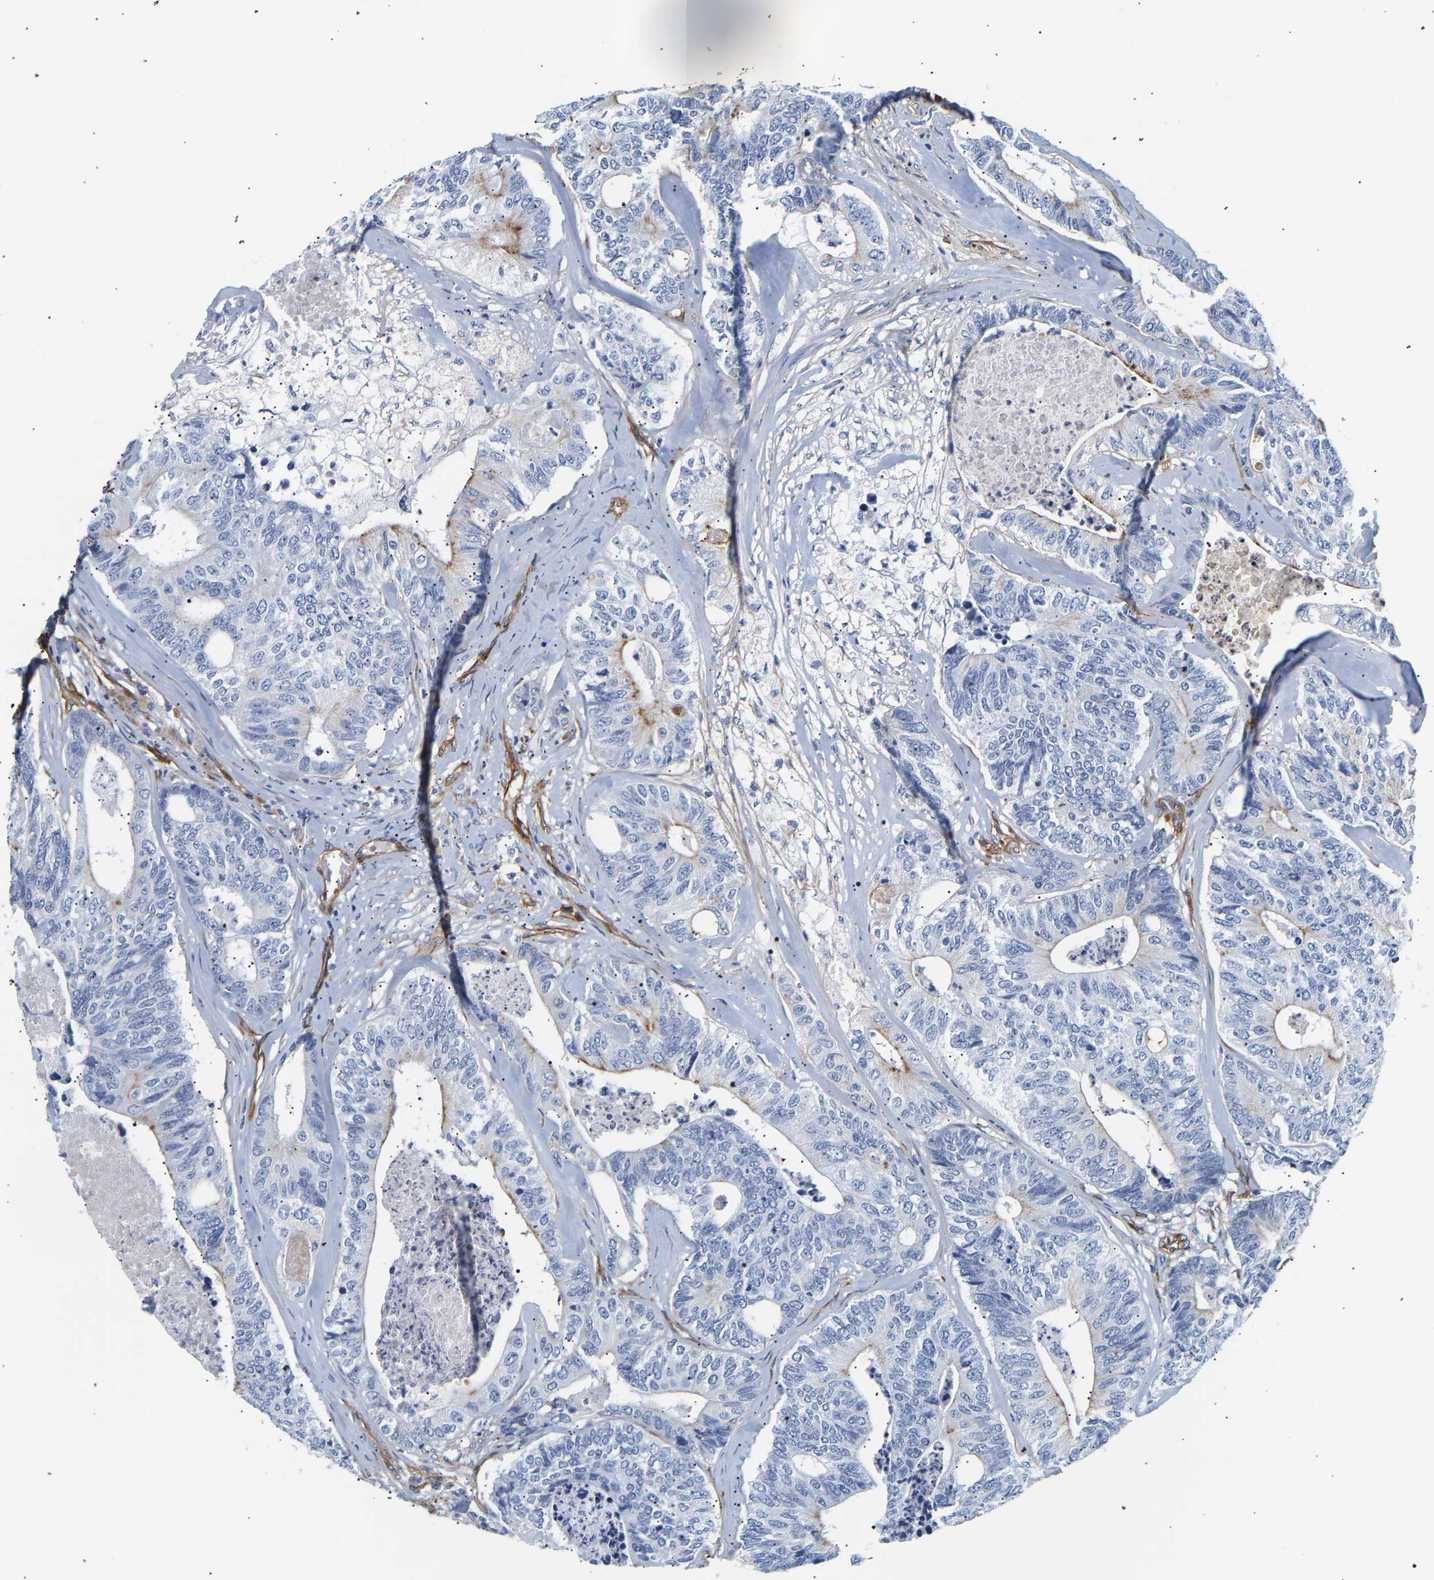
{"staining": {"intensity": "moderate", "quantity": "<25%", "location": "cytoplasmic/membranous"}, "tissue": "colorectal cancer", "cell_type": "Tumor cells", "image_type": "cancer", "snomed": [{"axis": "morphology", "description": "Adenocarcinoma, NOS"}, {"axis": "topography", "description": "Colon"}], "caption": "Moderate cytoplasmic/membranous expression for a protein is seen in about <25% of tumor cells of adenocarcinoma (colorectal) using immunohistochemistry (IHC).", "gene": "IGFBP7", "patient": {"sex": "female", "age": 67}}